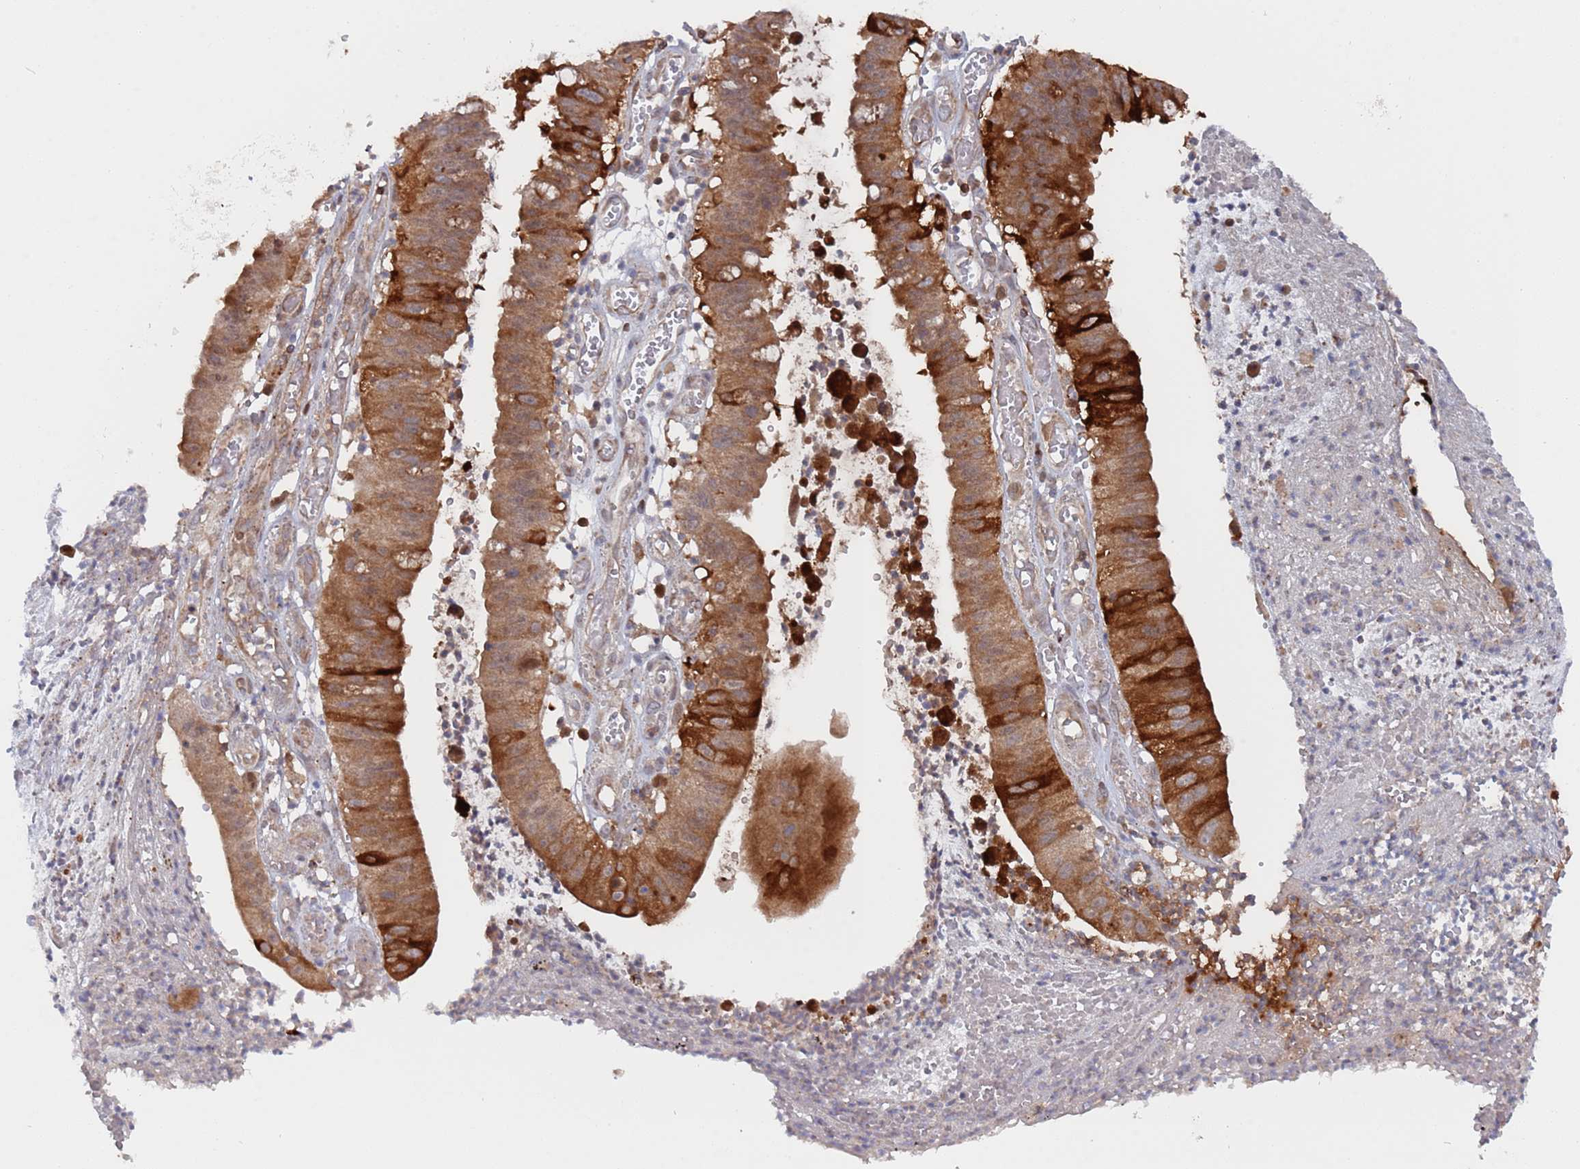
{"staining": {"intensity": "strong", "quantity": ">75%", "location": "cytoplasmic/membranous"}, "tissue": "stomach cancer", "cell_type": "Tumor cells", "image_type": "cancer", "snomed": [{"axis": "morphology", "description": "Adenocarcinoma, NOS"}, {"axis": "topography", "description": "Stomach"}], "caption": "Strong cytoplasmic/membranous staining is present in about >75% of tumor cells in stomach adenocarcinoma.", "gene": "DDX60", "patient": {"sex": "male", "age": 59}}